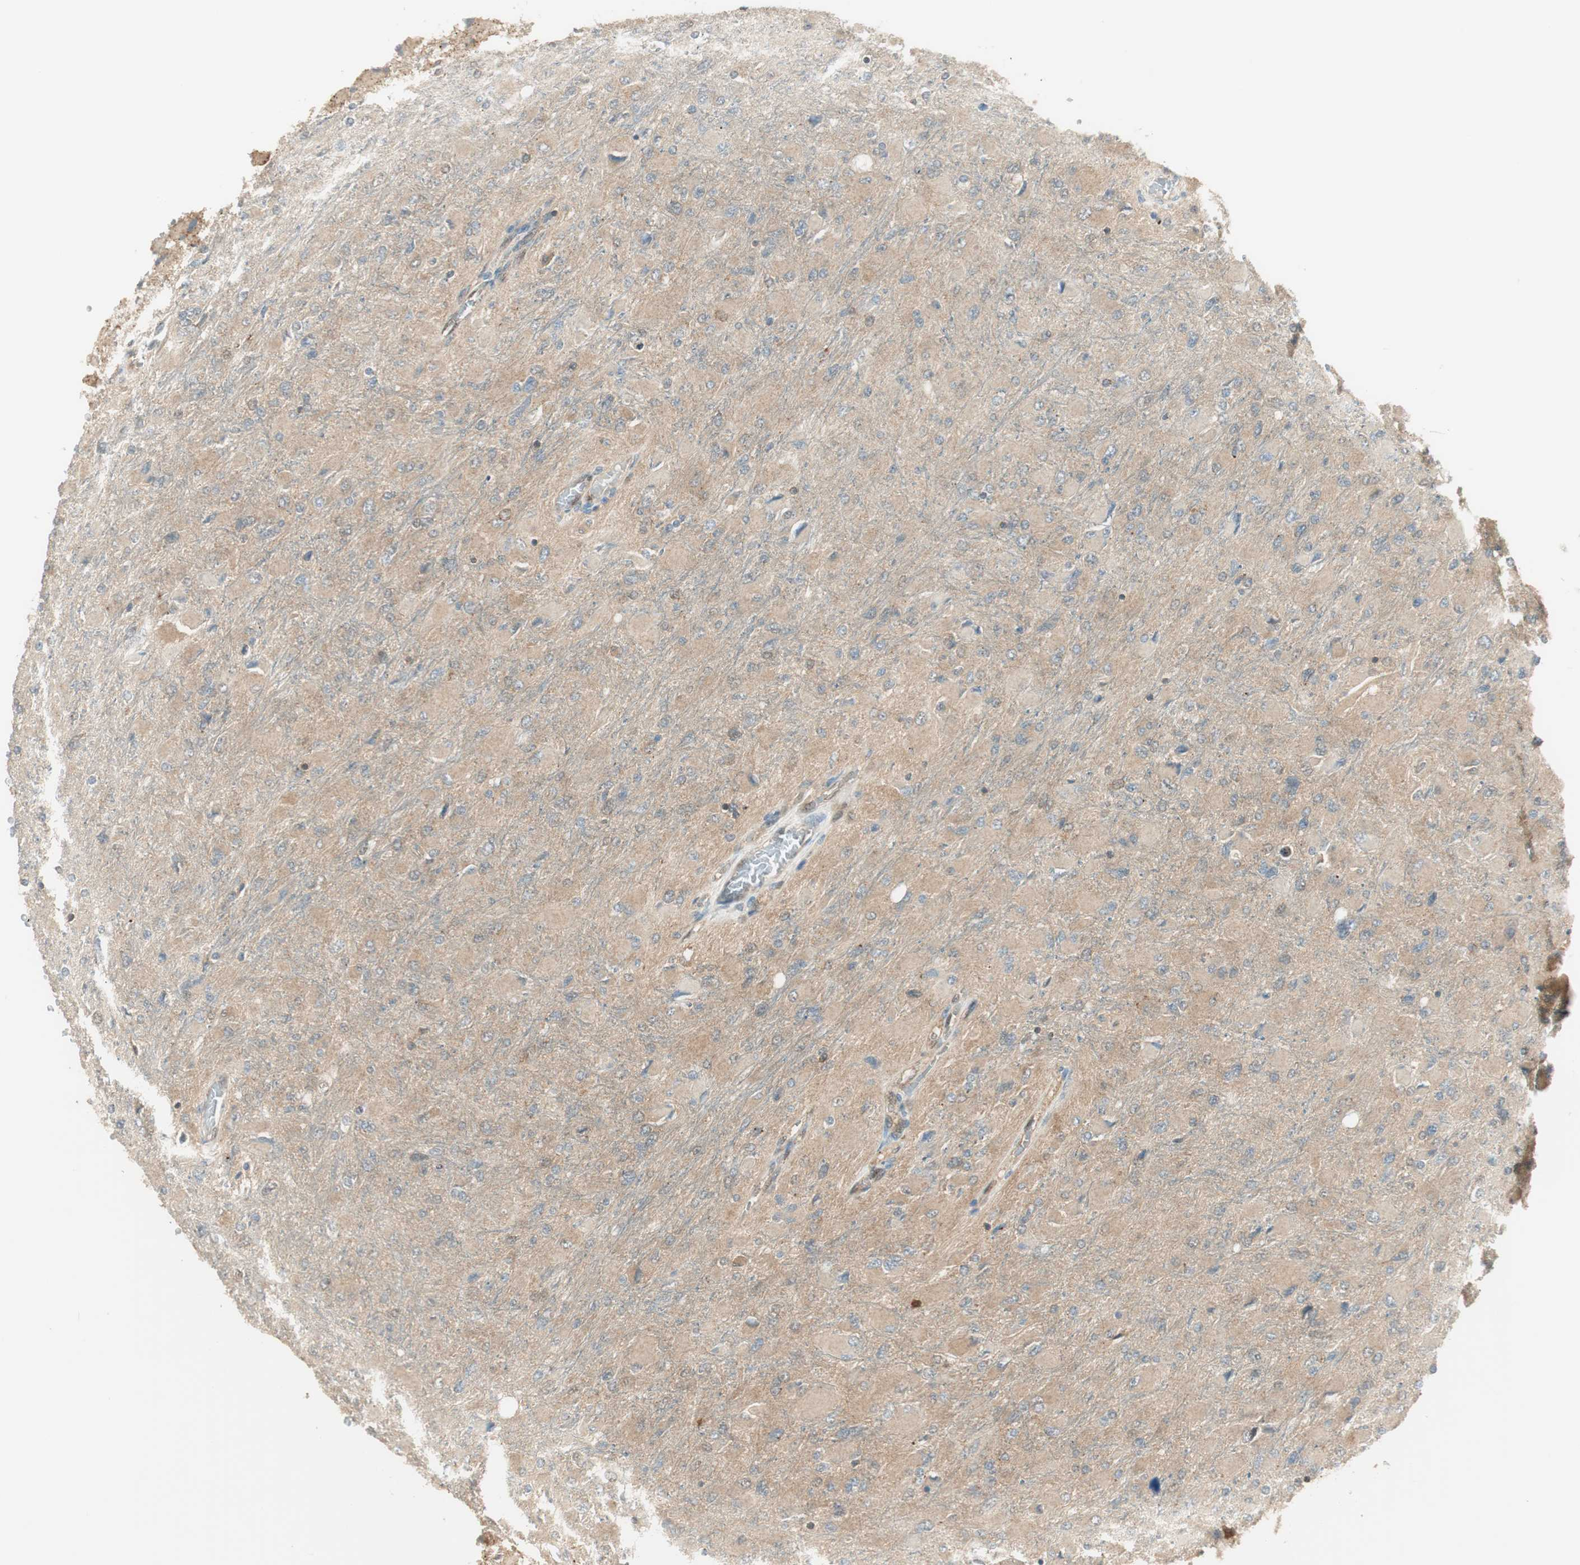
{"staining": {"intensity": "negative", "quantity": "none", "location": "none"}, "tissue": "glioma", "cell_type": "Tumor cells", "image_type": "cancer", "snomed": [{"axis": "morphology", "description": "Glioma, malignant, High grade"}, {"axis": "topography", "description": "Cerebral cortex"}], "caption": "High power microscopy micrograph of an immunohistochemistry histopathology image of high-grade glioma (malignant), revealing no significant expression in tumor cells.", "gene": "LTA4H", "patient": {"sex": "female", "age": 36}}